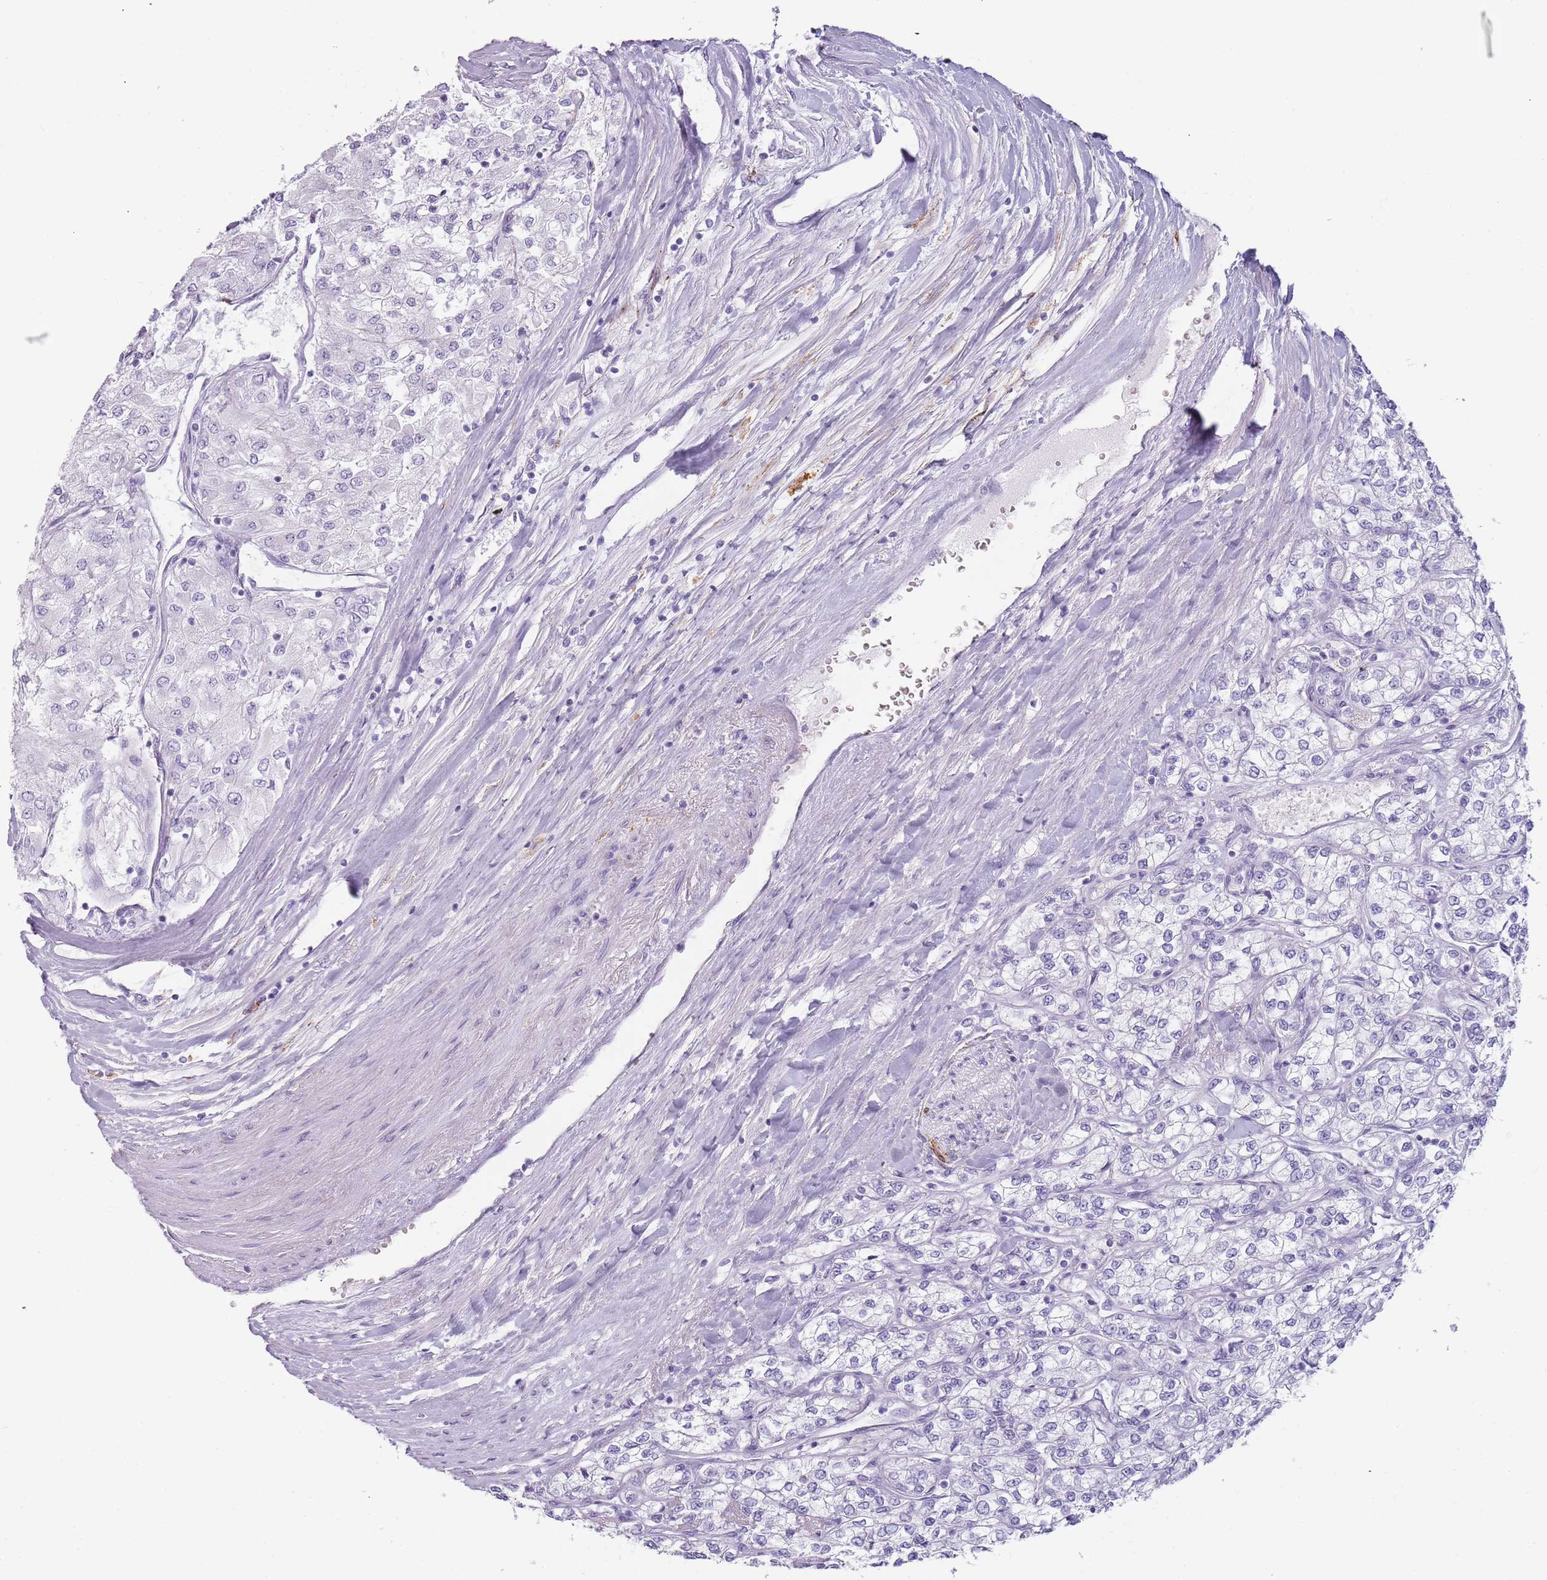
{"staining": {"intensity": "negative", "quantity": "none", "location": "none"}, "tissue": "renal cancer", "cell_type": "Tumor cells", "image_type": "cancer", "snomed": [{"axis": "morphology", "description": "Adenocarcinoma, NOS"}, {"axis": "topography", "description": "Kidney"}], "caption": "Renal cancer (adenocarcinoma) stained for a protein using IHC displays no positivity tumor cells.", "gene": "COLEC12", "patient": {"sex": "male", "age": 80}}